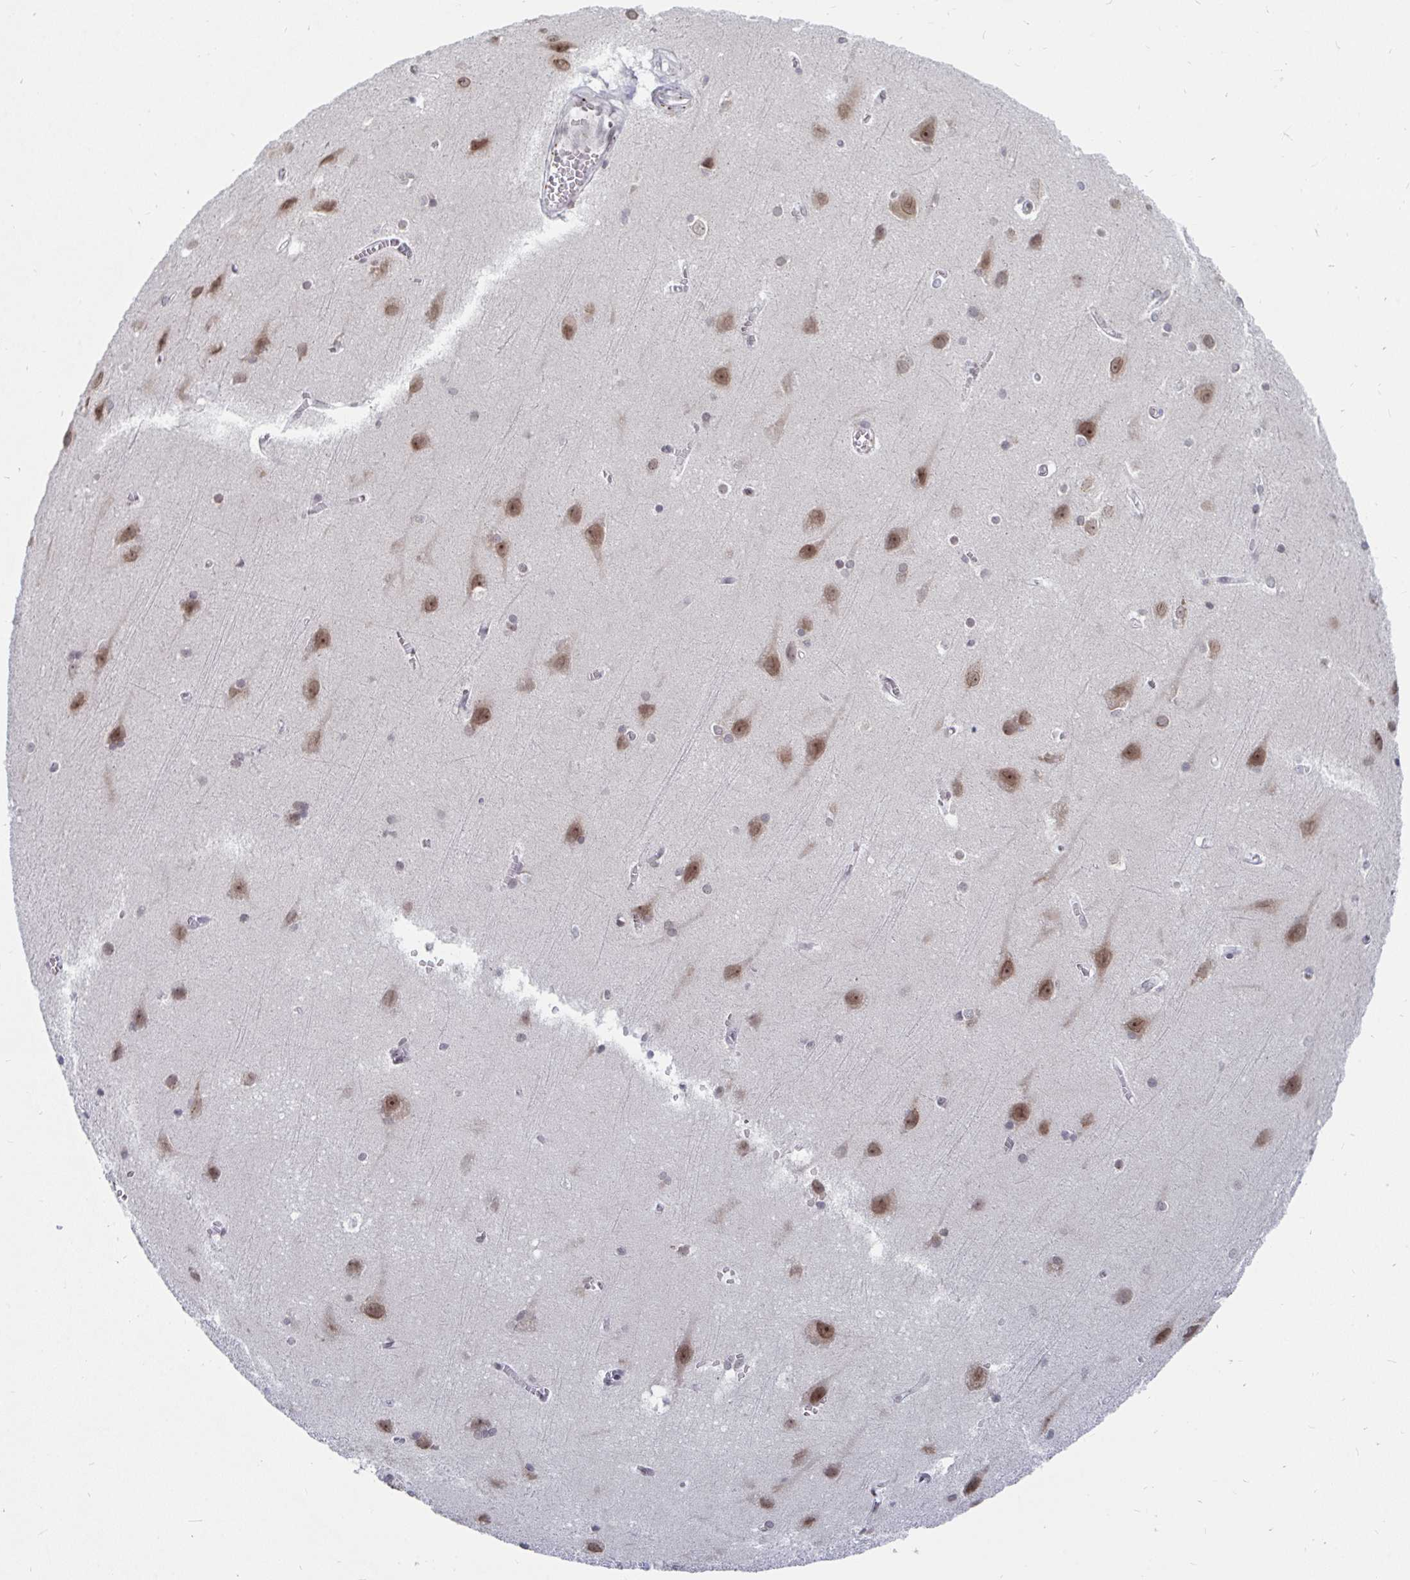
{"staining": {"intensity": "negative", "quantity": "none", "location": "none"}, "tissue": "cerebral cortex", "cell_type": "Endothelial cells", "image_type": "normal", "snomed": [{"axis": "morphology", "description": "Normal tissue, NOS"}, {"axis": "topography", "description": "Cerebral cortex"}], "caption": "Endothelial cells are negative for brown protein staining in unremarkable cerebral cortex. (DAB (3,3'-diaminobenzidine) immunohistochemistry with hematoxylin counter stain).", "gene": "TRIP12", "patient": {"sex": "male", "age": 37}}